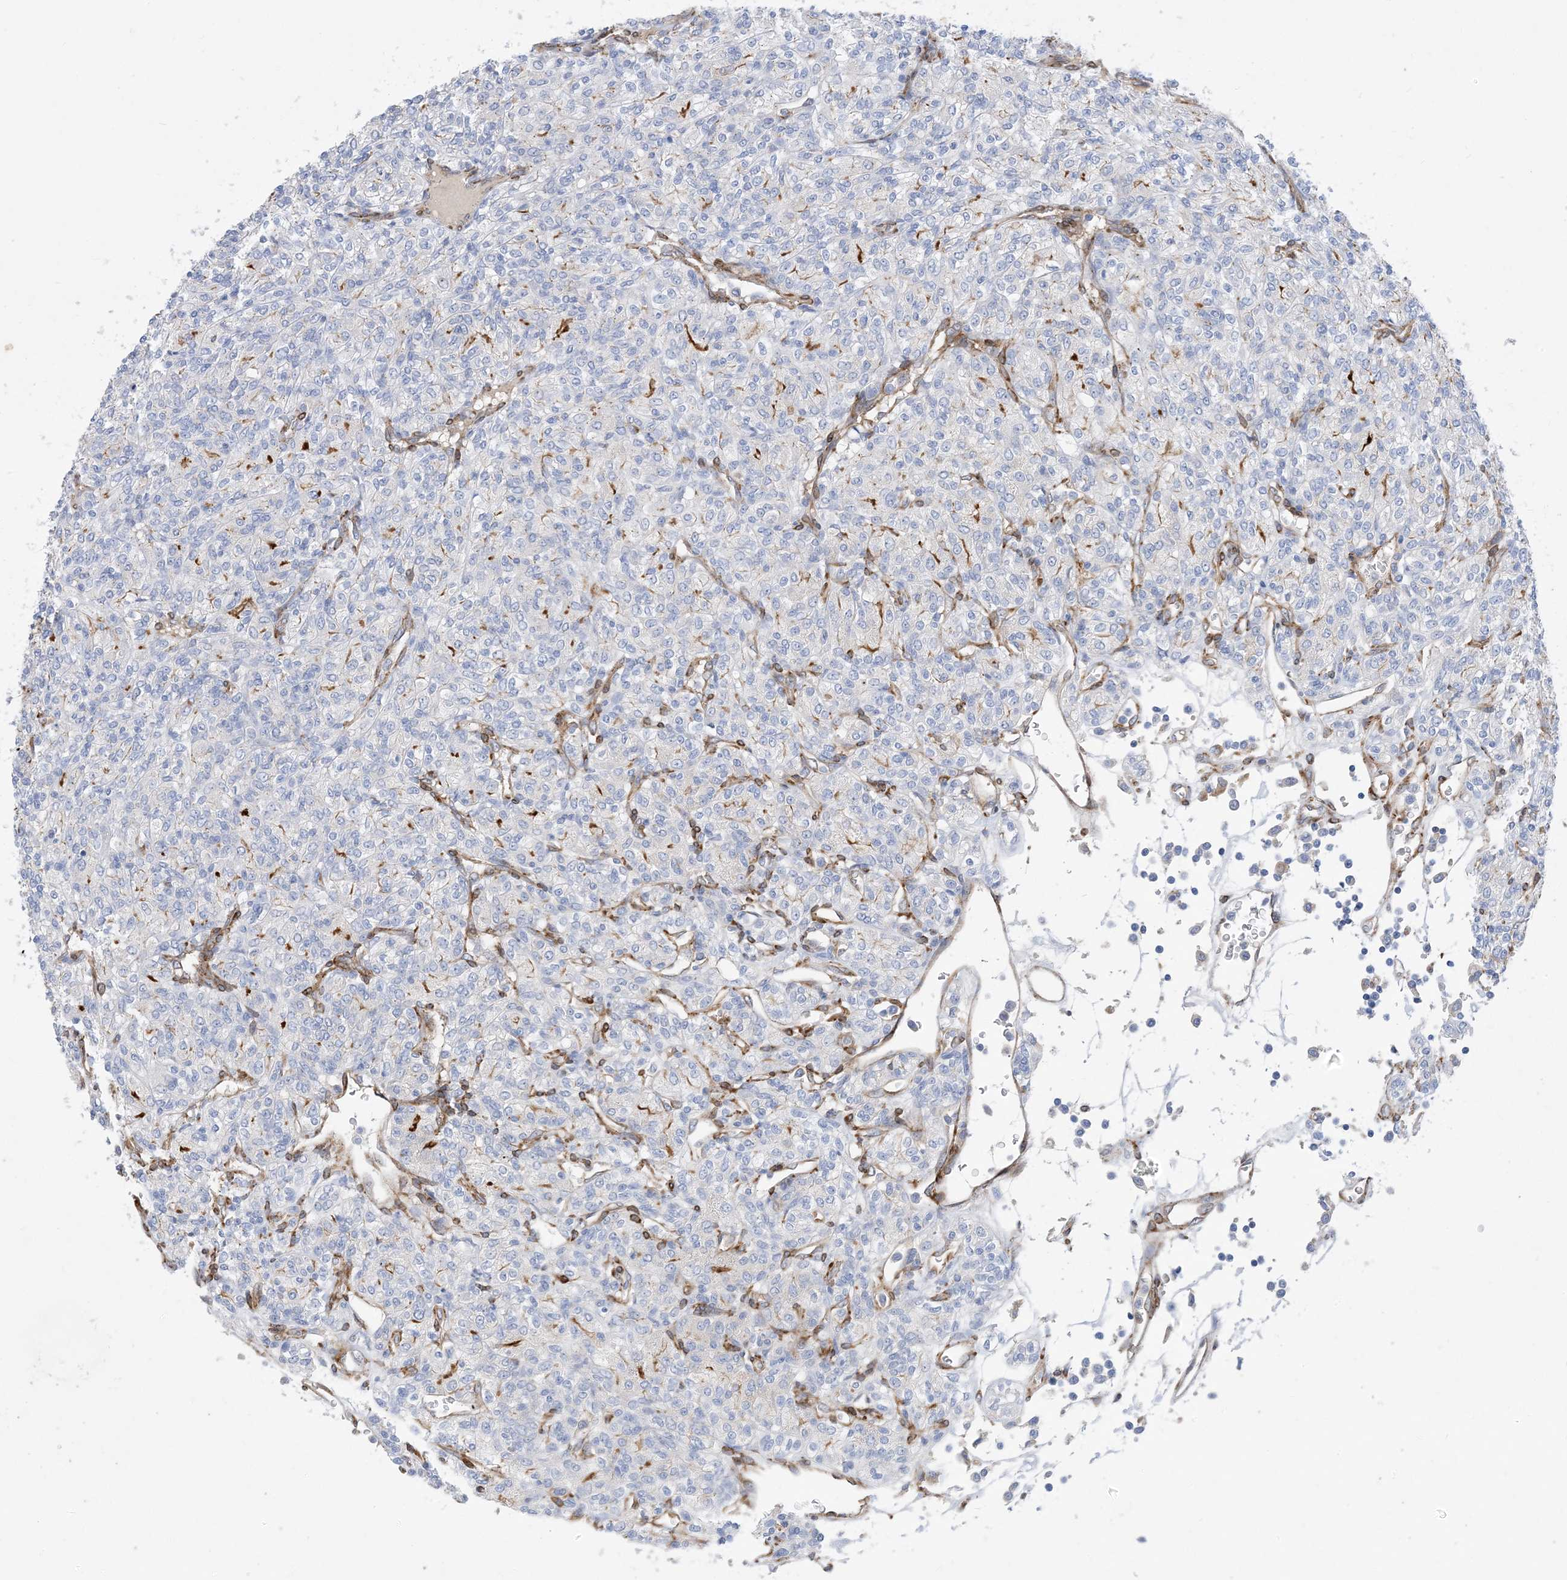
{"staining": {"intensity": "negative", "quantity": "none", "location": "none"}, "tissue": "renal cancer", "cell_type": "Tumor cells", "image_type": "cancer", "snomed": [{"axis": "morphology", "description": "Adenocarcinoma, NOS"}, {"axis": "topography", "description": "Kidney"}], "caption": "Human adenocarcinoma (renal) stained for a protein using immunohistochemistry (IHC) demonstrates no staining in tumor cells.", "gene": "RBMS3", "patient": {"sex": "male", "age": 77}}